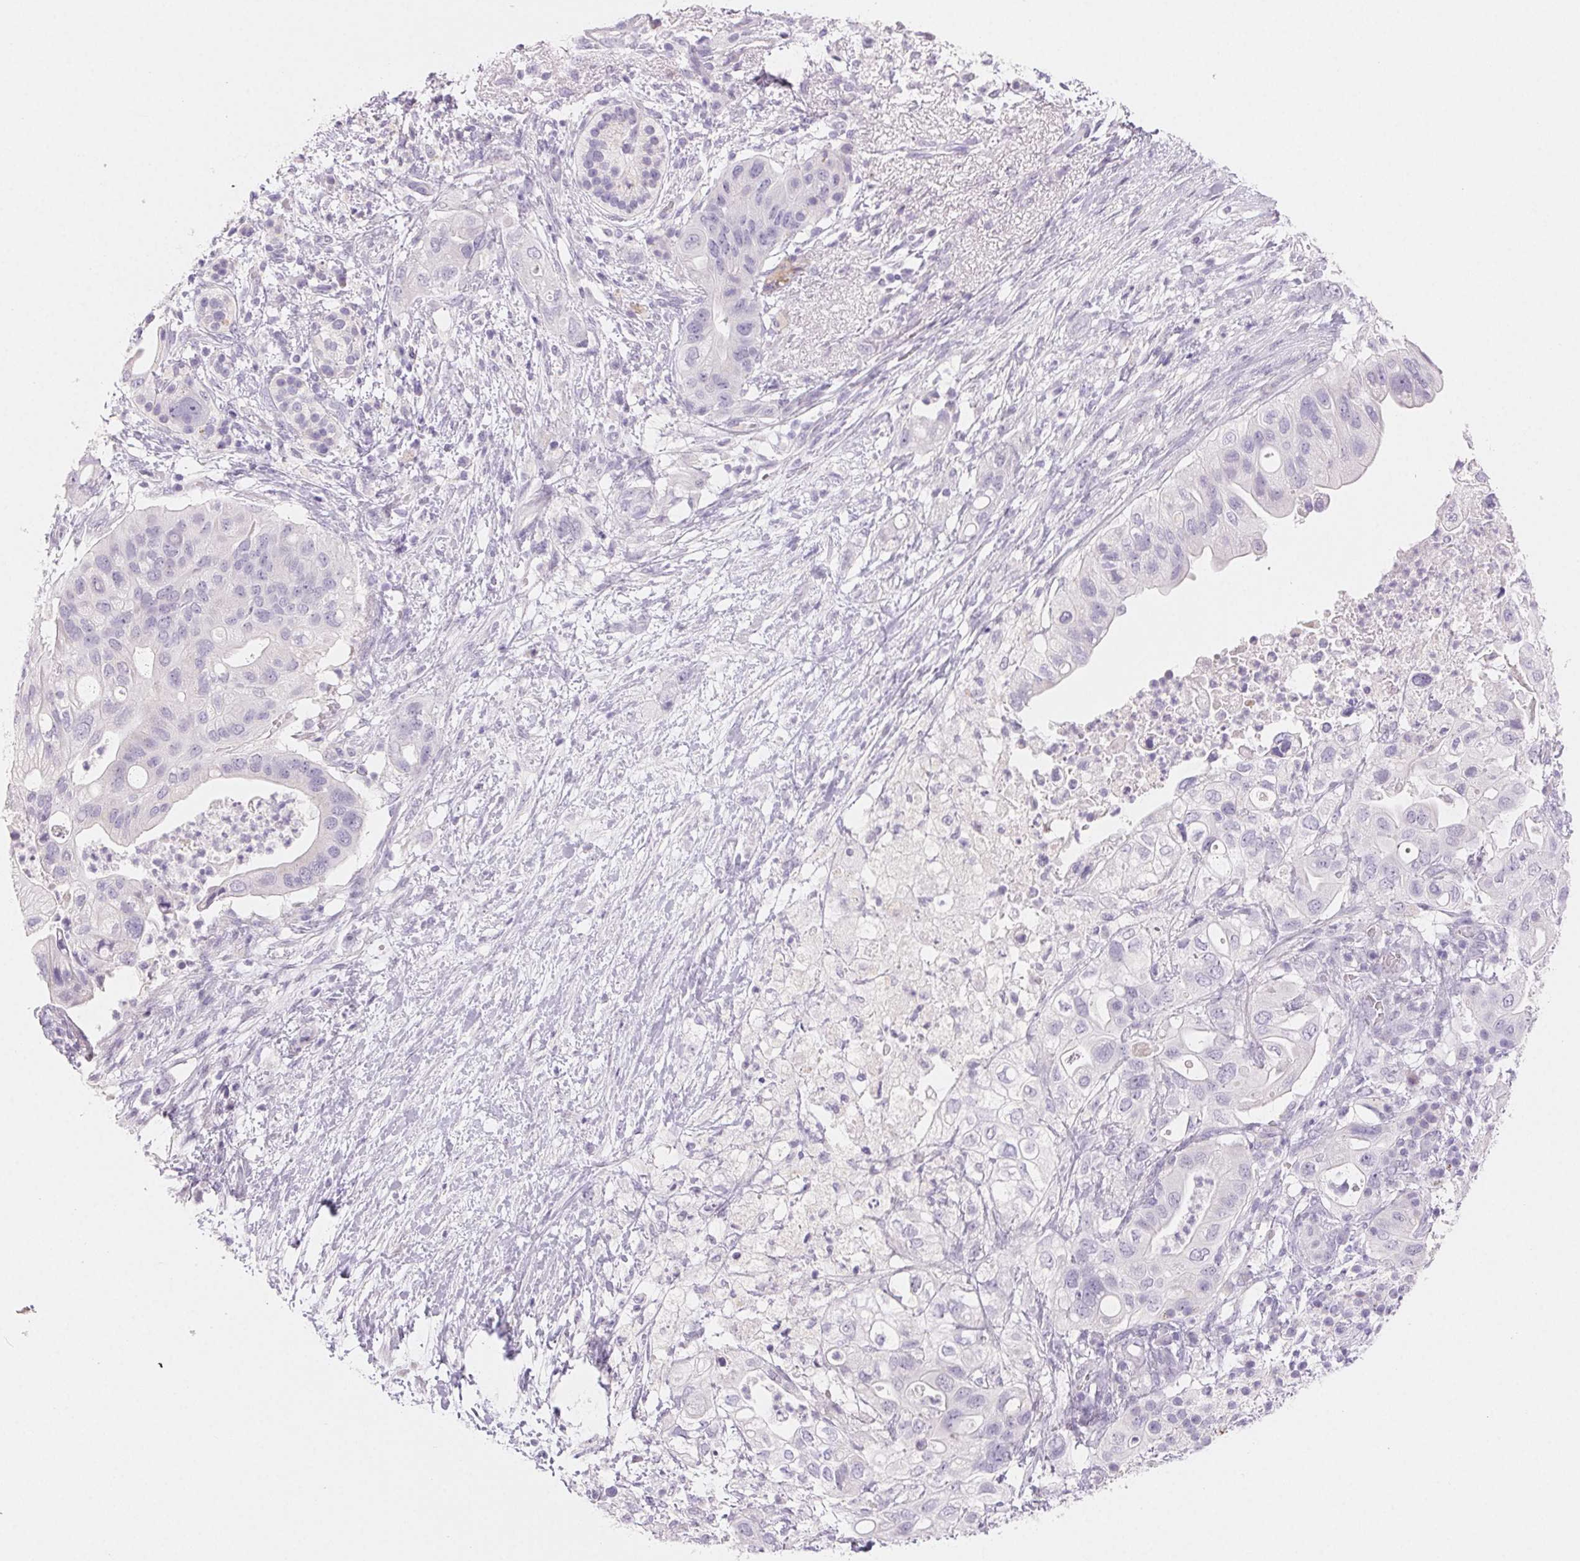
{"staining": {"intensity": "negative", "quantity": "none", "location": "none"}, "tissue": "pancreatic cancer", "cell_type": "Tumor cells", "image_type": "cancer", "snomed": [{"axis": "morphology", "description": "Adenocarcinoma, NOS"}, {"axis": "topography", "description": "Pancreas"}], "caption": "Immunohistochemistry (IHC) image of neoplastic tissue: human adenocarcinoma (pancreatic) stained with DAB (3,3'-diaminobenzidine) demonstrates no significant protein expression in tumor cells.", "gene": "BPIFB2", "patient": {"sex": "female", "age": 72}}